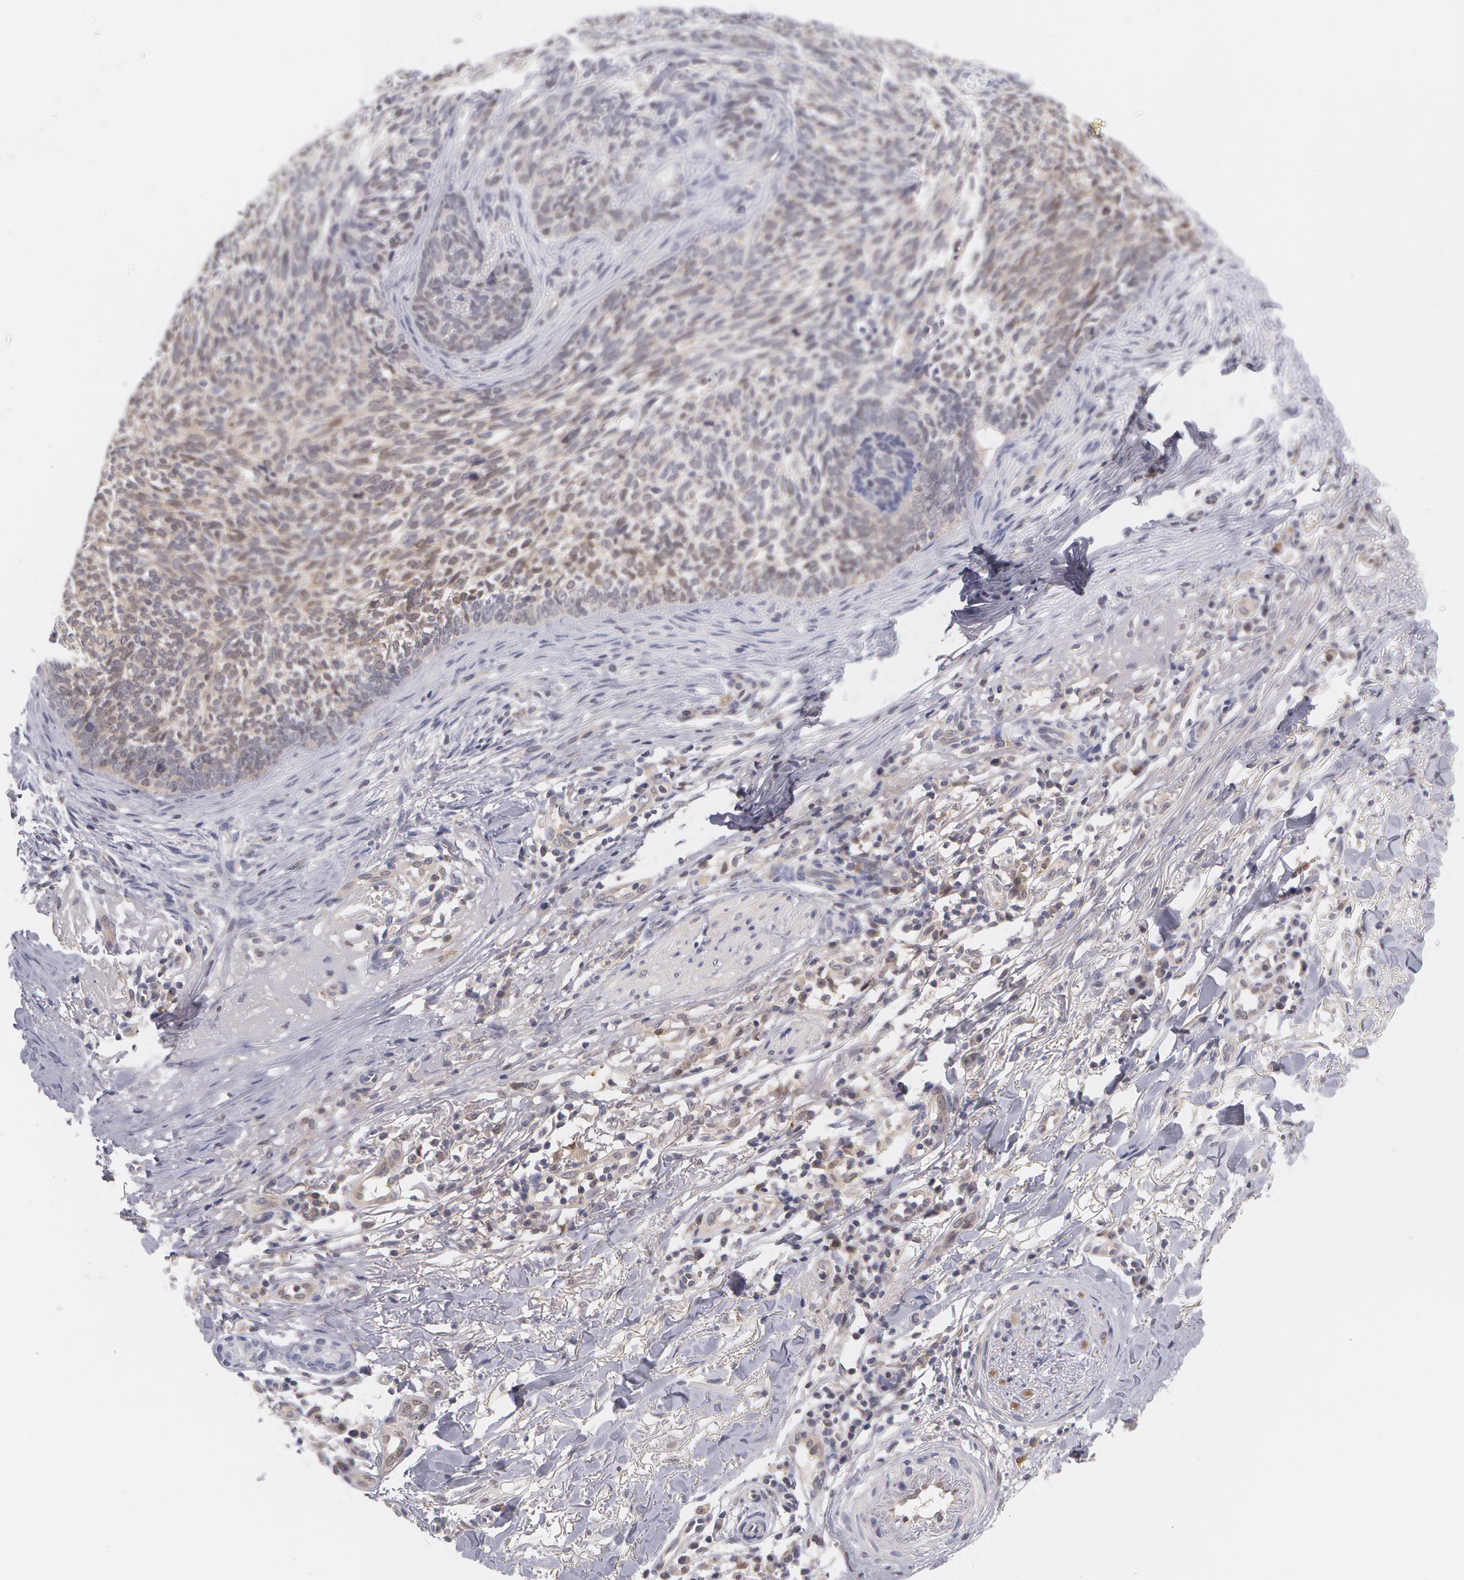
{"staining": {"intensity": "negative", "quantity": "none", "location": "none"}, "tissue": "skin cancer", "cell_type": "Tumor cells", "image_type": "cancer", "snomed": [{"axis": "morphology", "description": "Basal cell carcinoma"}, {"axis": "topography", "description": "Skin"}], "caption": "This is a micrograph of IHC staining of skin cancer, which shows no staining in tumor cells.", "gene": "TXNRD1", "patient": {"sex": "female", "age": 81}}